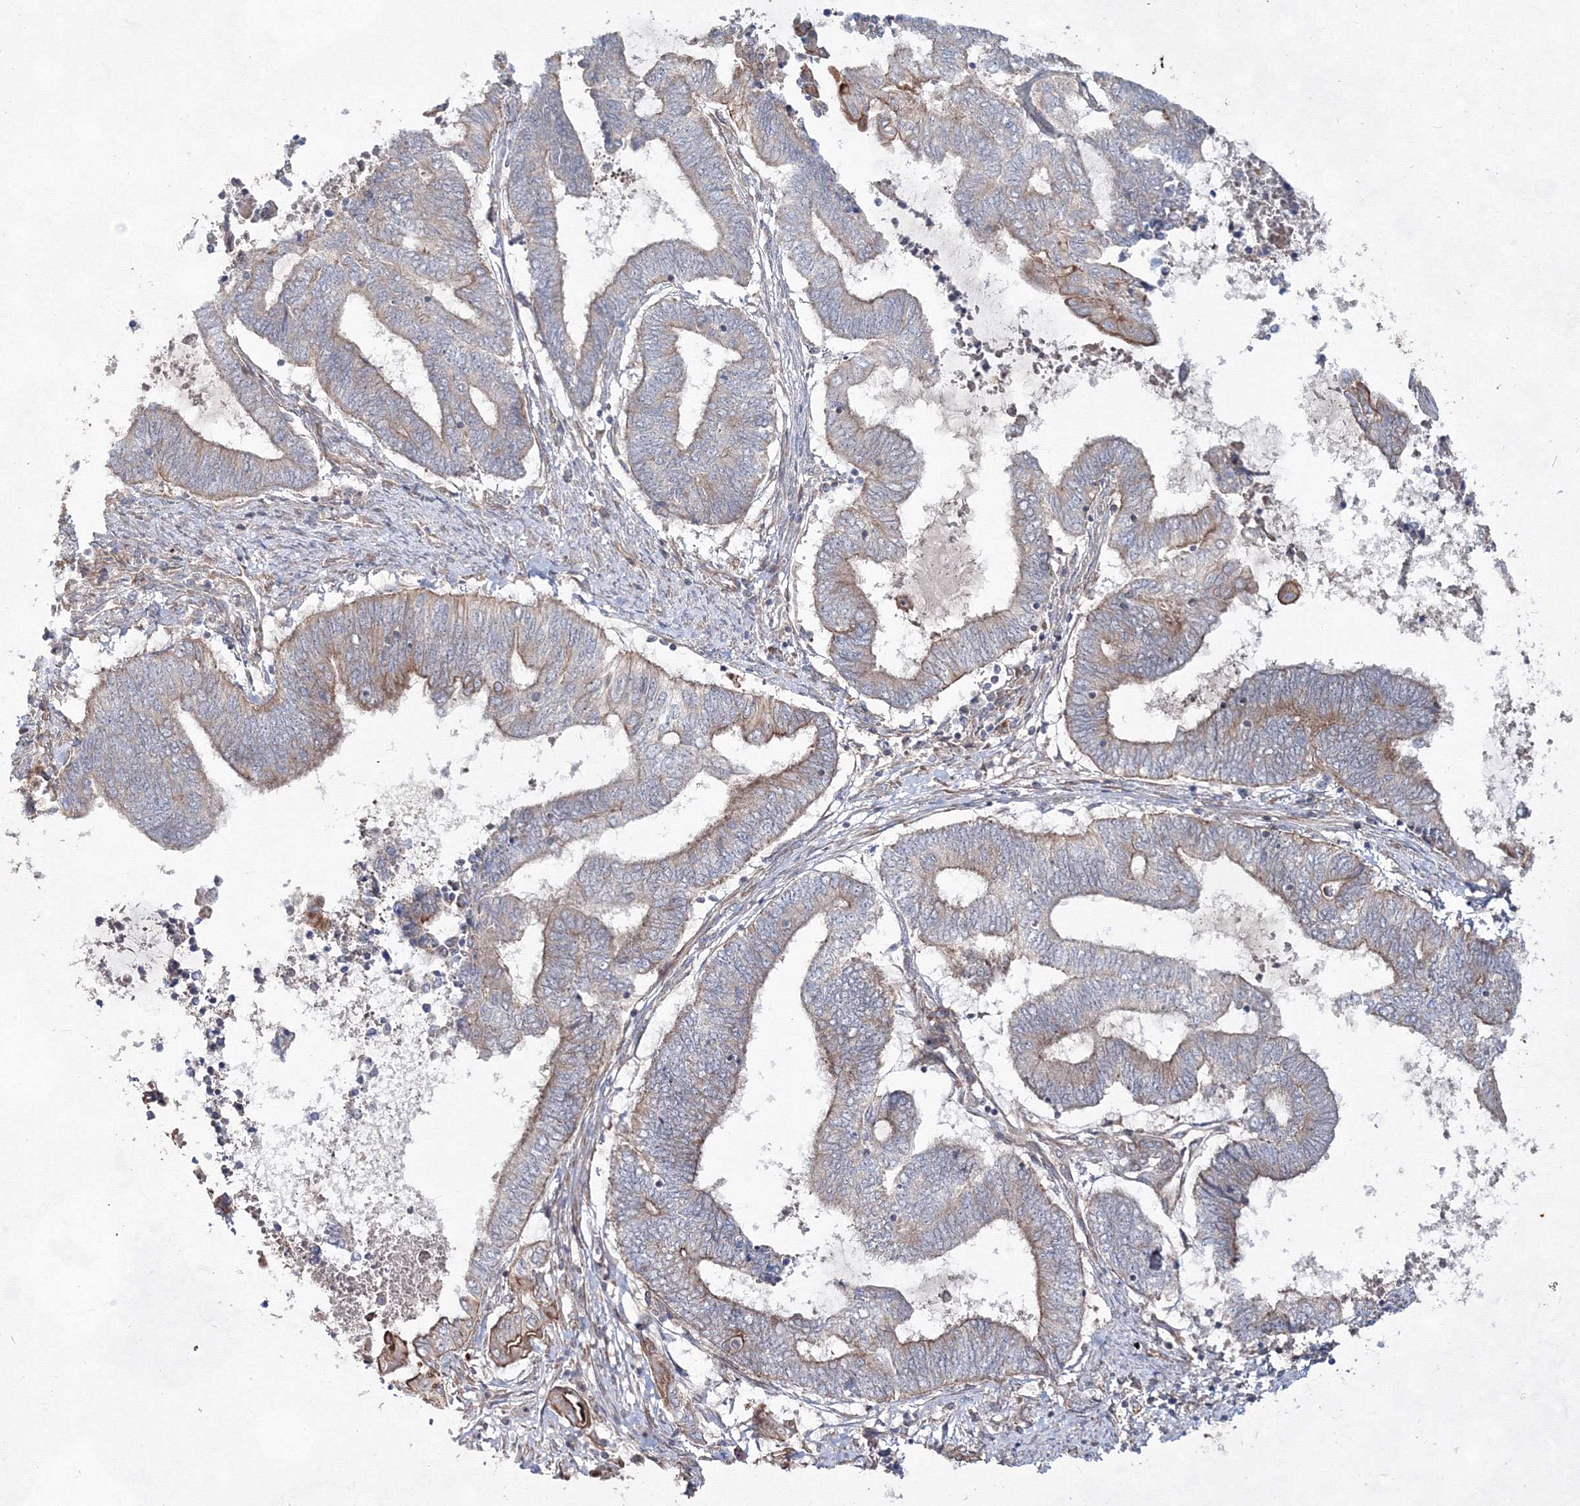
{"staining": {"intensity": "moderate", "quantity": "<25%", "location": "cytoplasmic/membranous"}, "tissue": "endometrial cancer", "cell_type": "Tumor cells", "image_type": "cancer", "snomed": [{"axis": "morphology", "description": "Adenocarcinoma, NOS"}, {"axis": "topography", "description": "Uterus"}, {"axis": "topography", "description": "Endometrium"}], "caption": "The immunohistochemical stain shows moderate cytoplasmic/membranous staining in tumor cells of endometrial cancer (adenocarcinoma) tissue. Nuclei are stained in blue.", "gene": "EXOC6", "patient": {"sex": "female", "age": 70}}